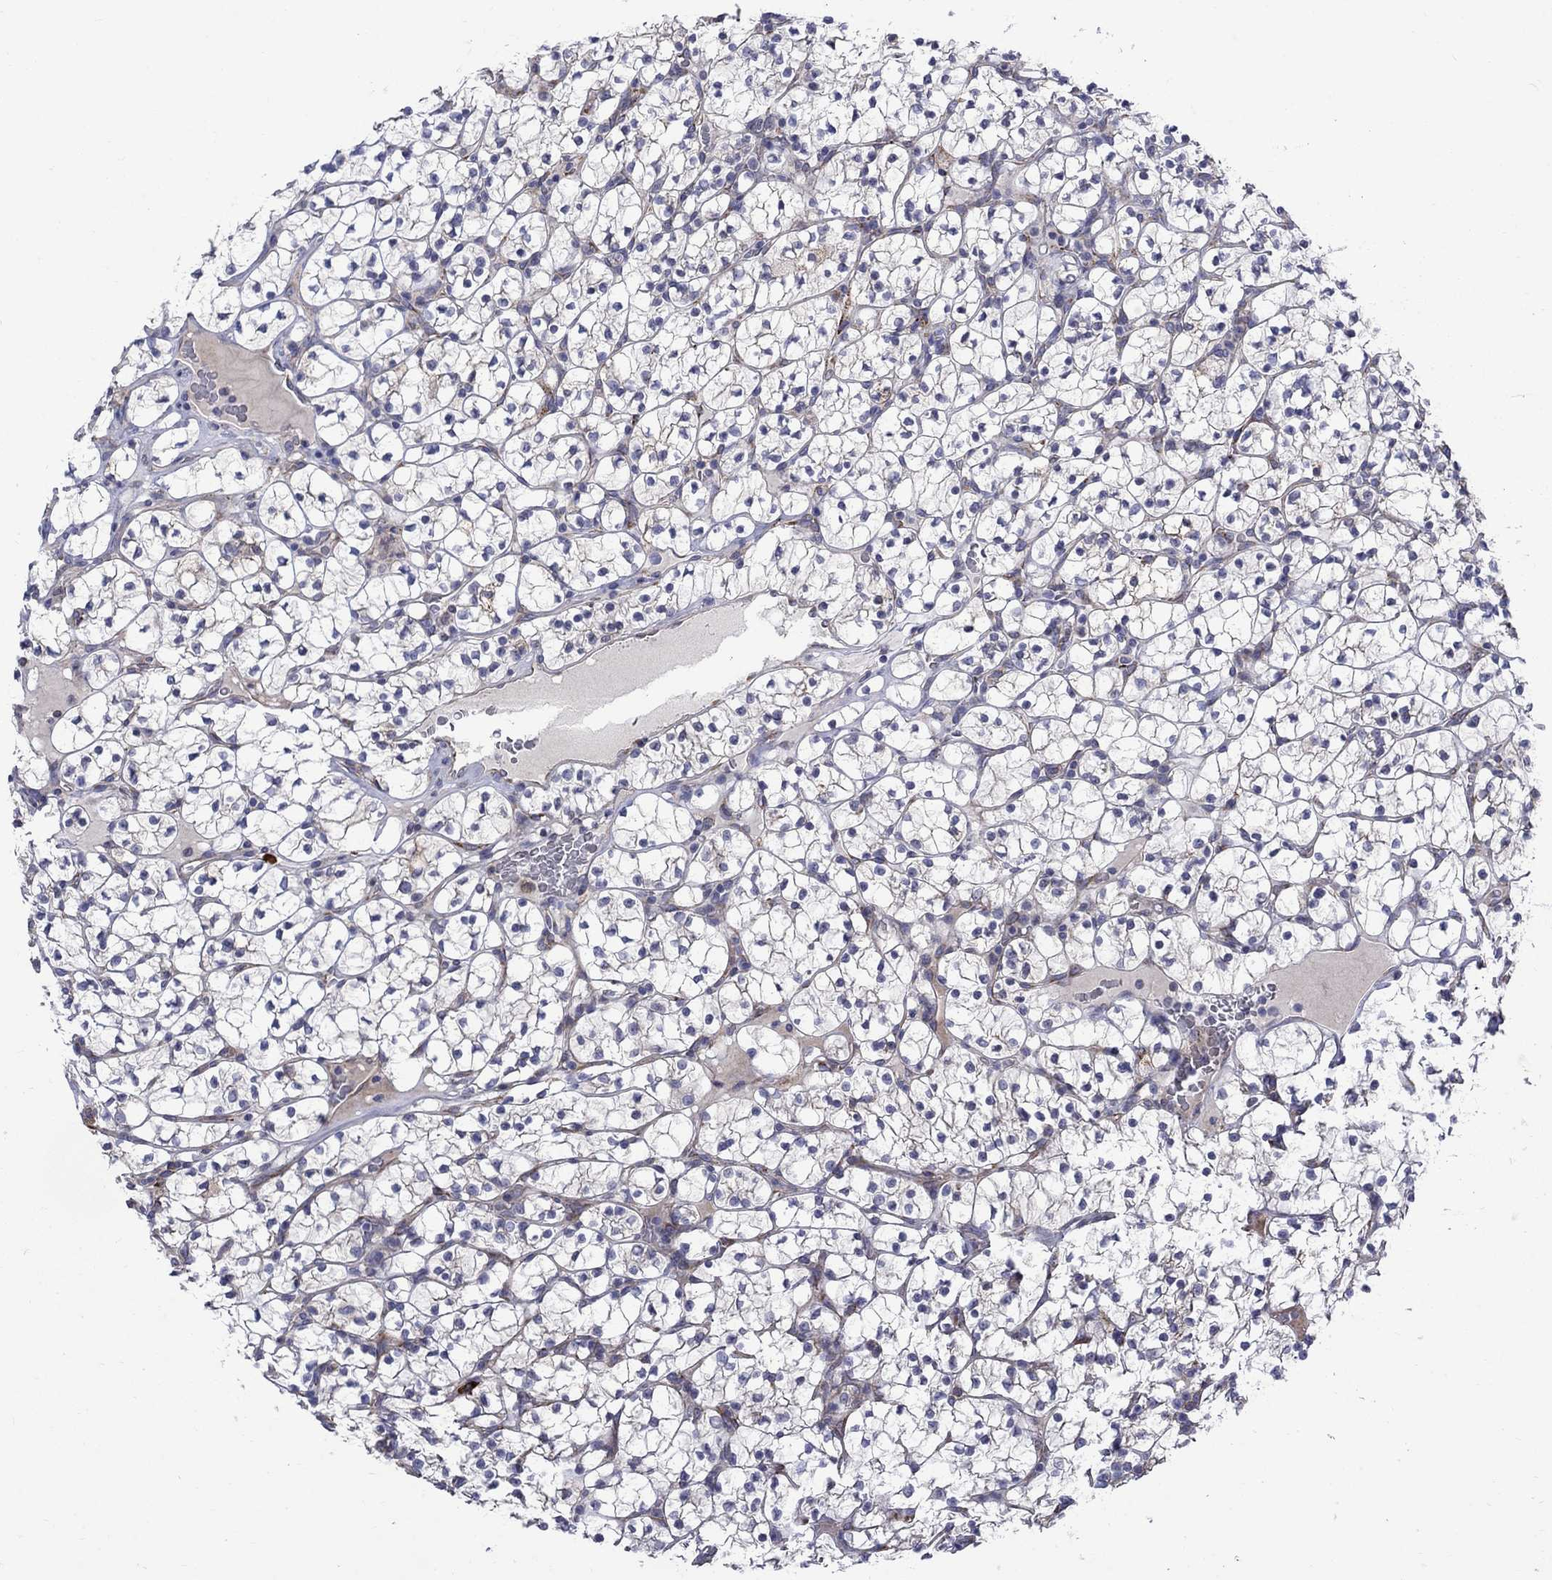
{"staining": {"intensity": "negative", "quantity": "none", "location": "none"}, "tissue": "renal cancer", "cell_type": "Tumor cells", "image_type": "cancer", "snomed": [{"axis": "morphology", "description": "Adenocarcinoma, NOS"}, {"axis": "topography", "description": "Kidney"}], "caption": "Tumor cells show no significant expression in adenocarcinoma (renal).", "gene": "ASNS", "patient": {"sex": "female", "age": 89}}